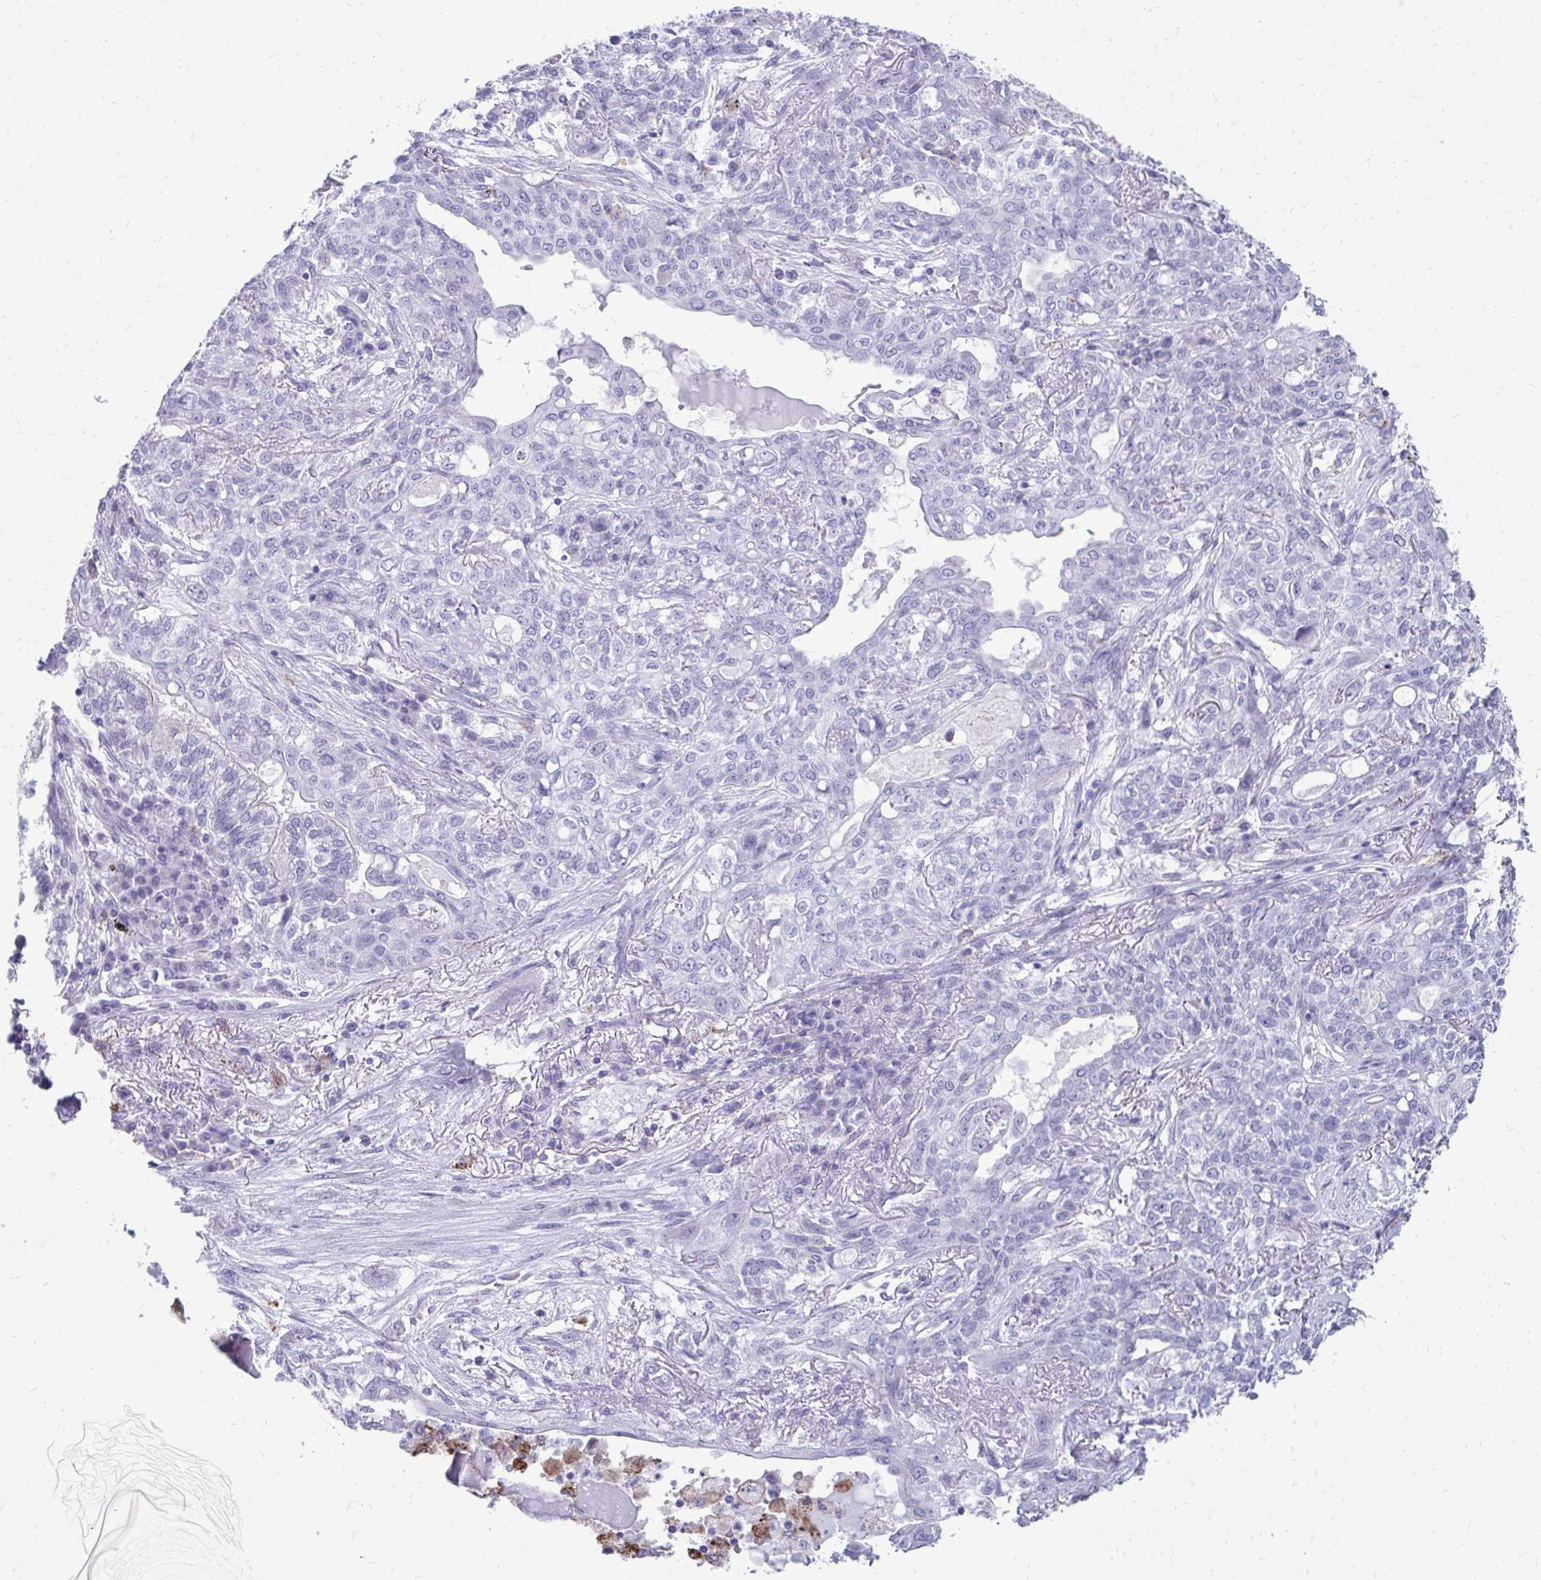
{"staining": {"intensity": "negative", "quantity": "none", "location": "none"}, "tissue": "lung cancer", "cell_type": "Tumor cells", "image_type": "cancer", "snomed": [{"axis": "morphology", "description": "Squamous cell carcinoma, NOS"}, {"axis": "topography", "description": "Lung"}], "caption": "Image shows no protein staining in tumor cells of lung cancer (squamous cell carcinoma) tissue.", "gene": "CD163", "patient": {"sex": "female", "age": 70}}